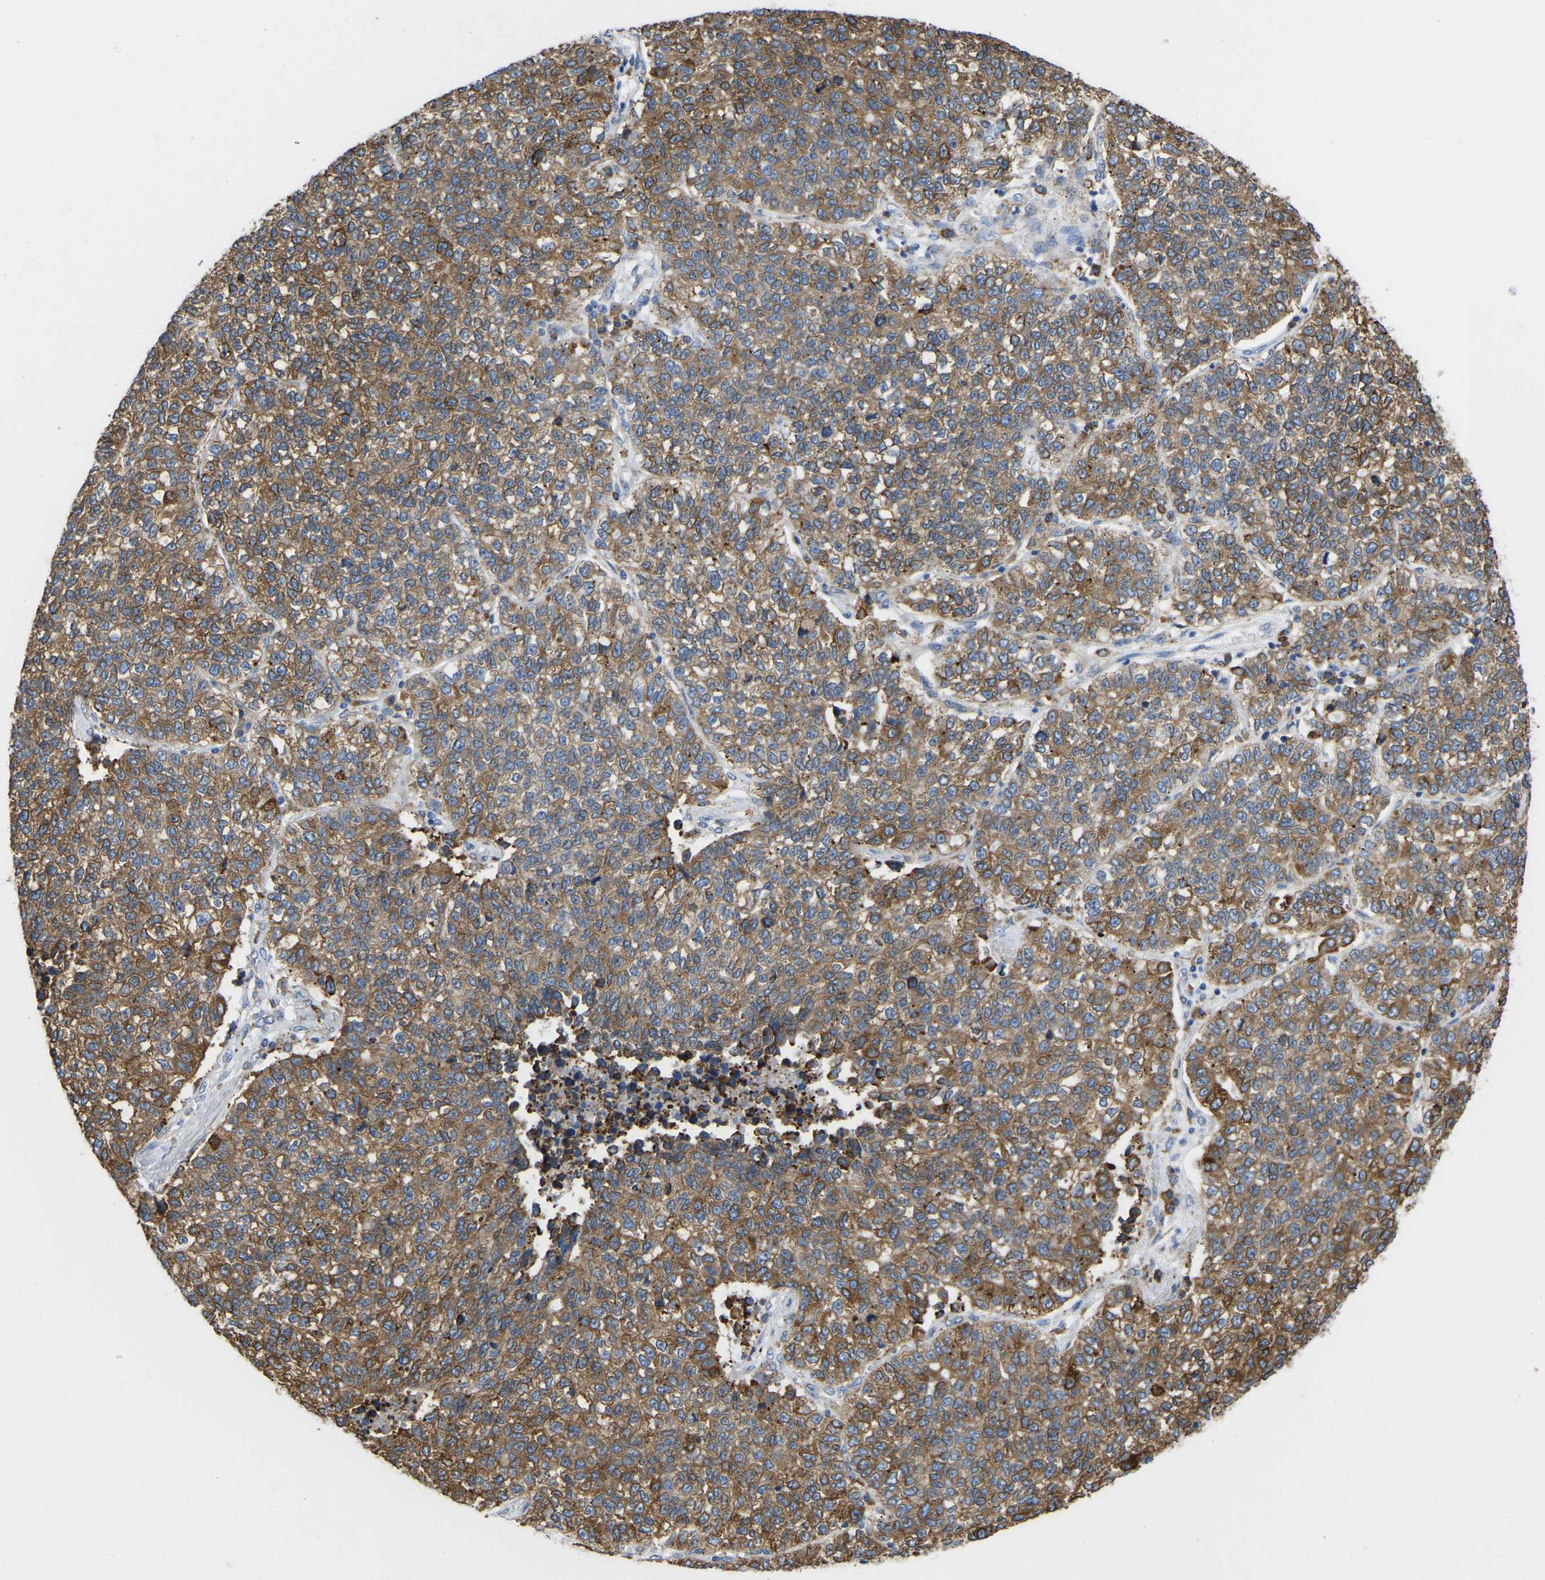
{"staining": {"intensity": "moderate", "quantity": ">75%", "location": "cytoplasmic/membranous"}, "tissue": "lung cancer", "cell_type": "Tumor cells", "image_type": "cancer", "snomed": [{"axis": "morphology", "description": "Adenocarcinoma, NOS"}, {"axis": "topography", "description": "Lung"}], "caption": "Lung cancer stained for a protein displays moderate cytoplasmic/membranous positivity in tumor cells. Using DAB (3,3'-diaminobenzidine) (brown) and hematoxylin (blue) stains, captured at high magnification using brightfield microscopy.", "gene": "P4HB", "patient": {"sex": "male", "age": 49}}